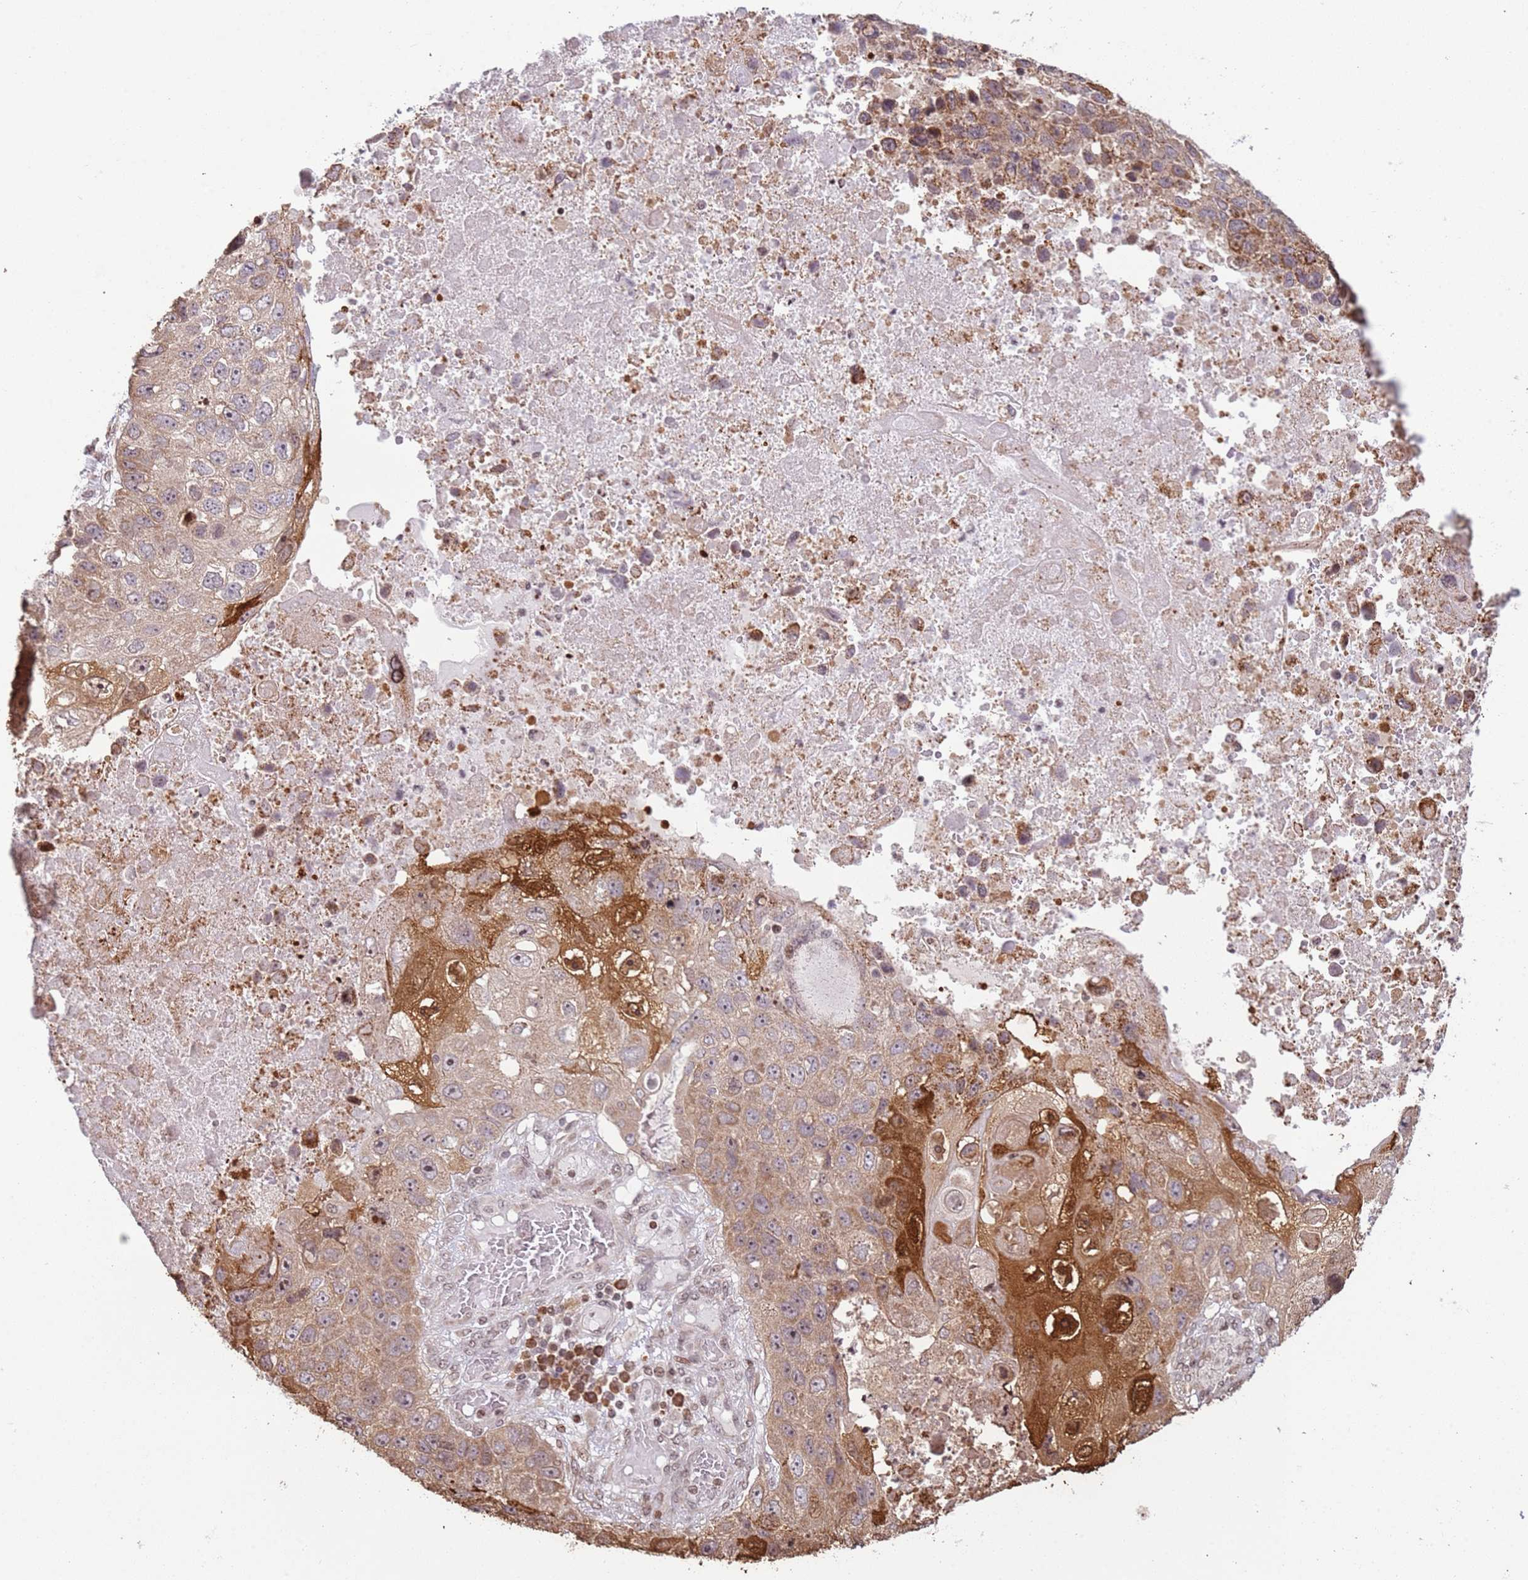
{"staining": {"intensity": "strong", "quantity": "<25%", "location": "cytoplasmic/membranous"}, "tissue": "lung cancer", "cell_type": "Tumor cells", "image_type": "cancer", "snomed": [{"axis": "morphology", "description": "Squamous cell carcinoma, NOS"}, {"axis": "topography", "description": "Lung"}], "caption": "A histopathology image of lung cancer stained for a protein demonstrates strong cytoplasmic/membranous brown staining in tumor cells.", "gene": "SCAF1", "patient": {"sex": "male", "age": 61}}